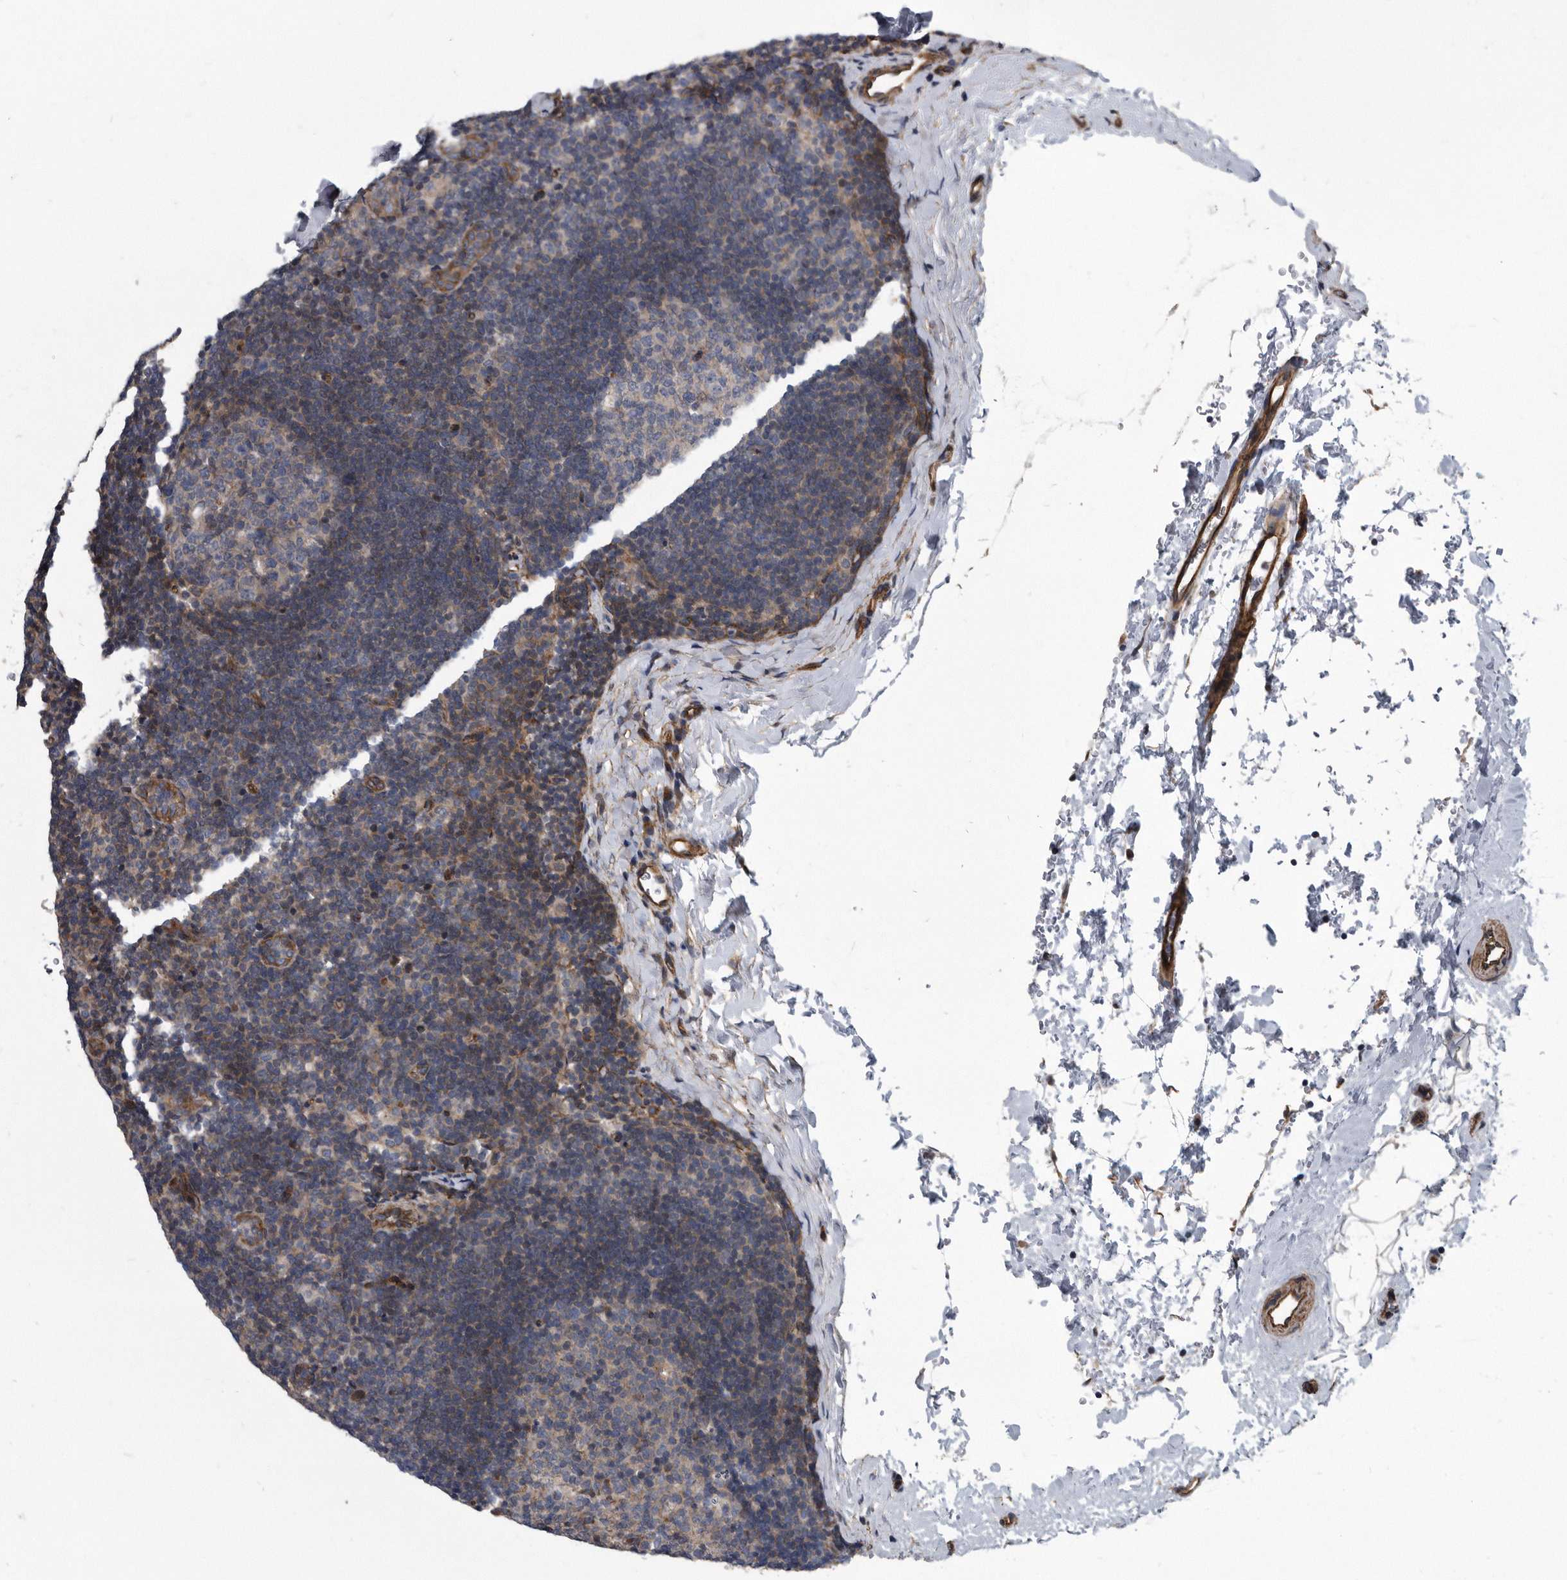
{"staining": {"intensity": "negative", "quantity": "none", "location": "none"}, "tissue": "lymph node", "cell_type": "Germinal center cells", "image_type": "normal", "snomed": [{"axis": "morphology", "description": "Normal tissue, NOS"}, {"axis": "topography", "description": "Lymph node"}], "caption": "Germinal center cells show no significant positivity in unremarkable lymph node. The staining is performed using DAB (3,3'-diaminobenzidine) brown chromogen with nuclei counter-stained in using hematoxylin.", "gene": "ARMCX1", "patient": {"sex": "female", "age": 22}}